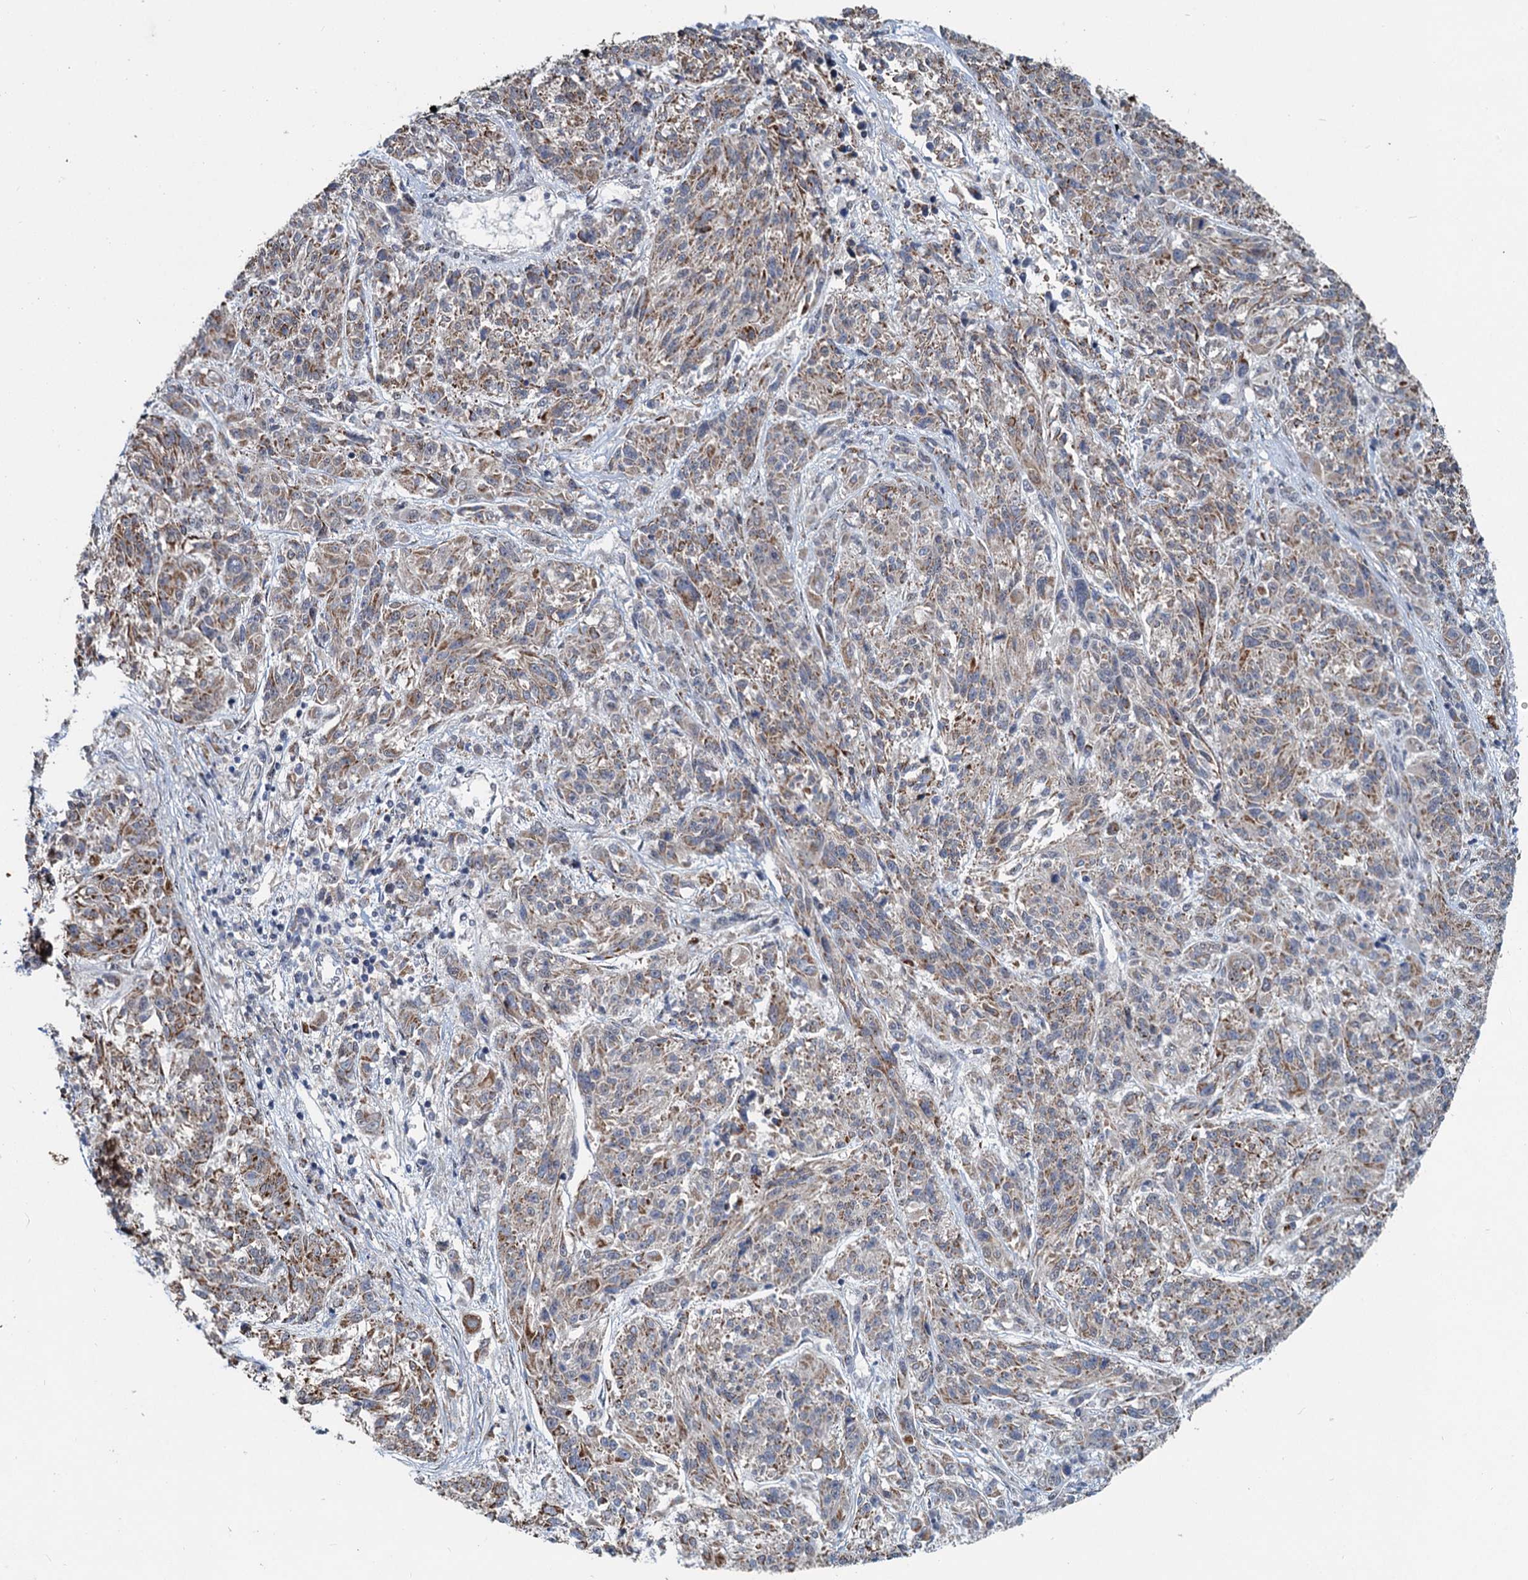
{"staining": {"intensity": "moderate", "quantity": "25%-75%", "location": "cytoplasmic/membranous"}, "tissue": "melanoma", "cell_type": "Tumor cells", "image_type": "cancer", "snomed": [{"axis": "morphology", "description": "Malignant melanoma, NOS"}, {"axis": "topography", "description": "Skin"}], "caption": "DAB immunohistochemical staining of malignant melanoma shows moderate cytoplasmic/membranous protein expression in approximately 25%-75% of tumor cells. Using DAB (brown) and hematoxylin (blue) stains, captured at high magnification using brightfield microscopy.", "gene": "RITA1", "patient": {"sex": "male", "age": 53}}